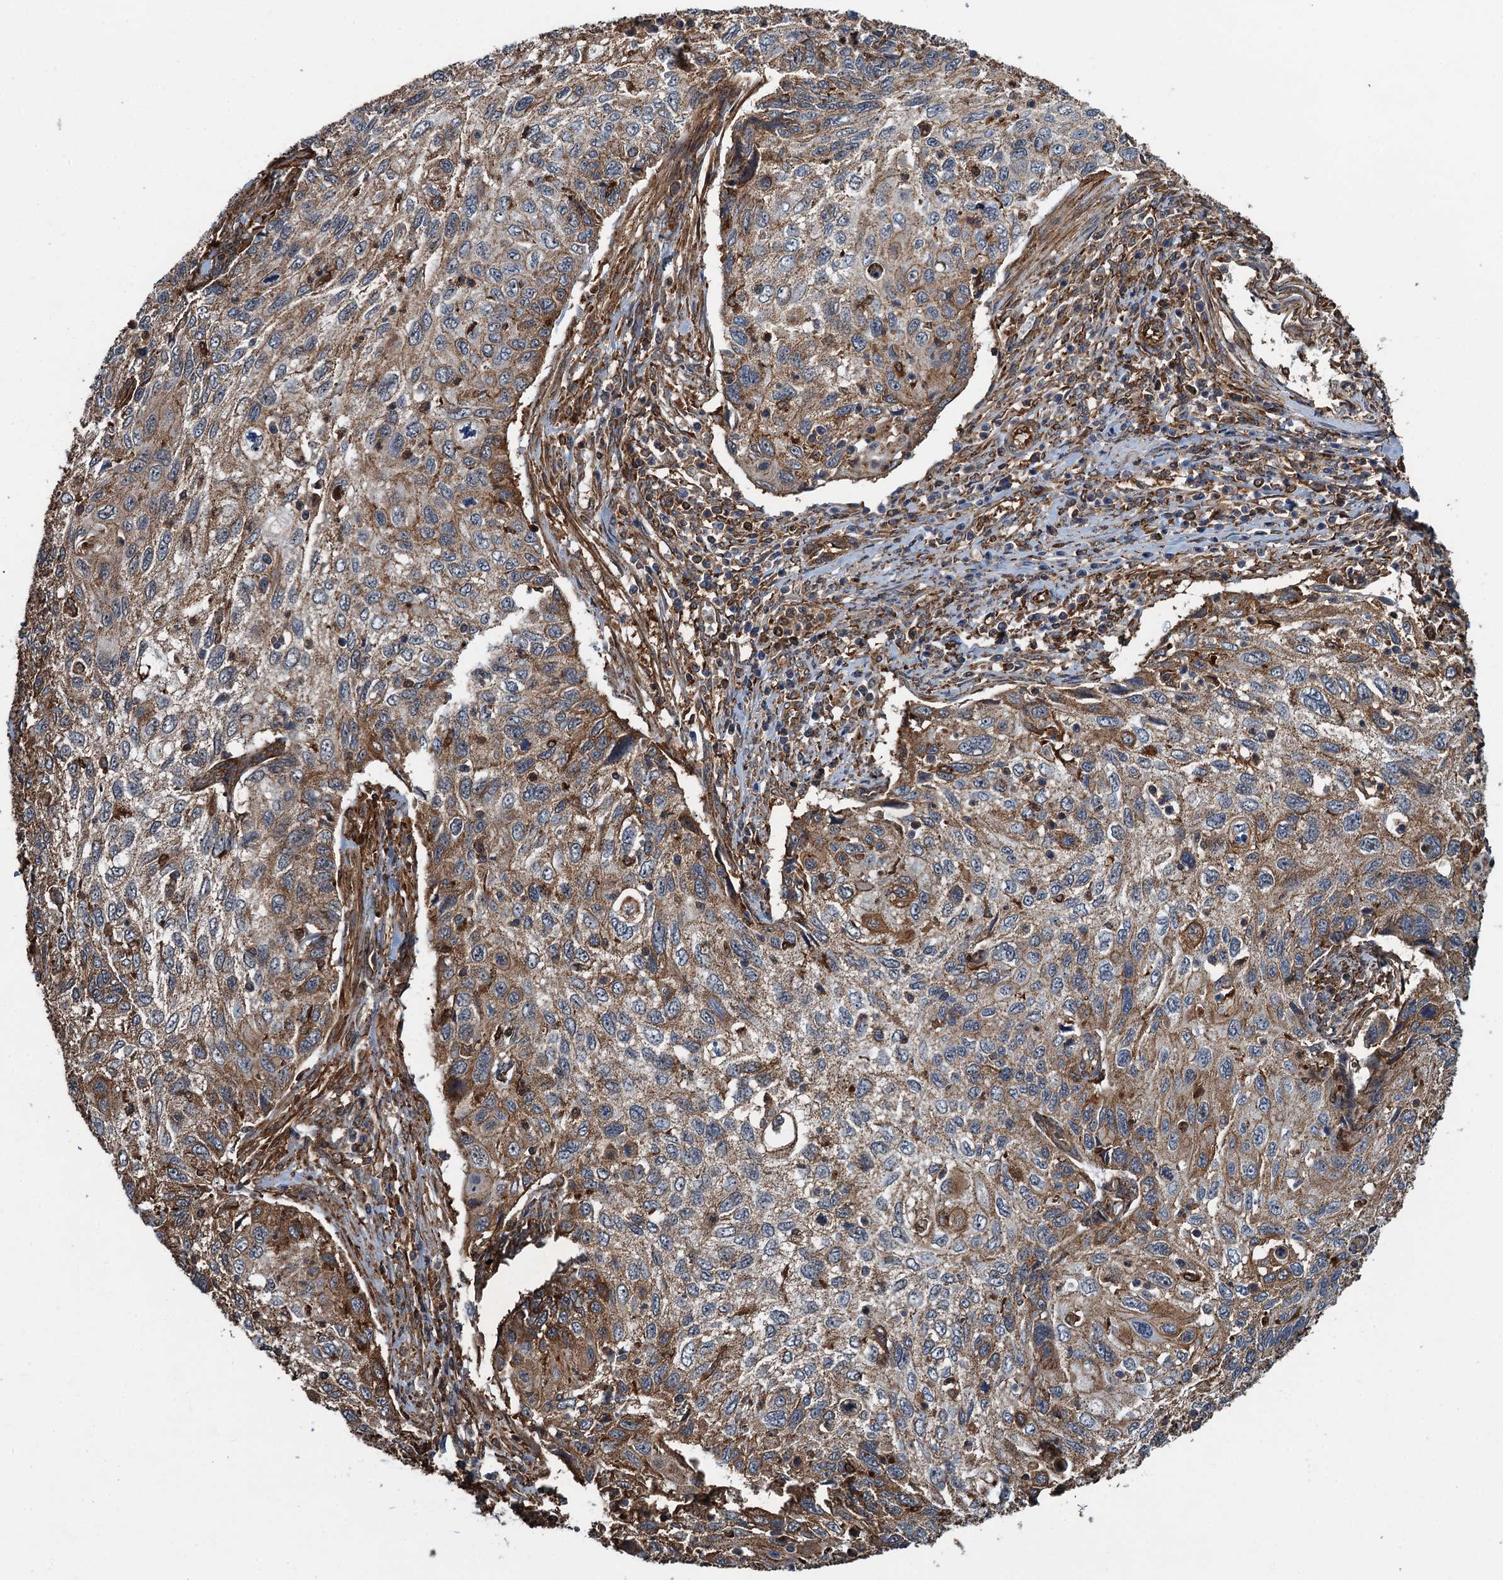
{"staining": {"intensity": "moderate", "quantity": "25%-75%", "location": "cytoplasmic/membranous"}, "tissue": "cervical cancer", "cell_type": "Tumor cells", "image_type": "cancer", "snomed": [{"axis": "morphology", "description": "Squamous cell carcinoma, NOS"}, {"axis": "topography", "description": "Cervix"}], "caption": "Protein expression analysis of human squamous cell carcinoma (cervical) reveals moderate cytoplasmic/membranous staining in approximately 25%-75% of tumor cells. (DAB = brown stain, brightfield microscopy at high magnification).", "gene": "WHAMM", "patient": {"sex": "female", "age": 70}}